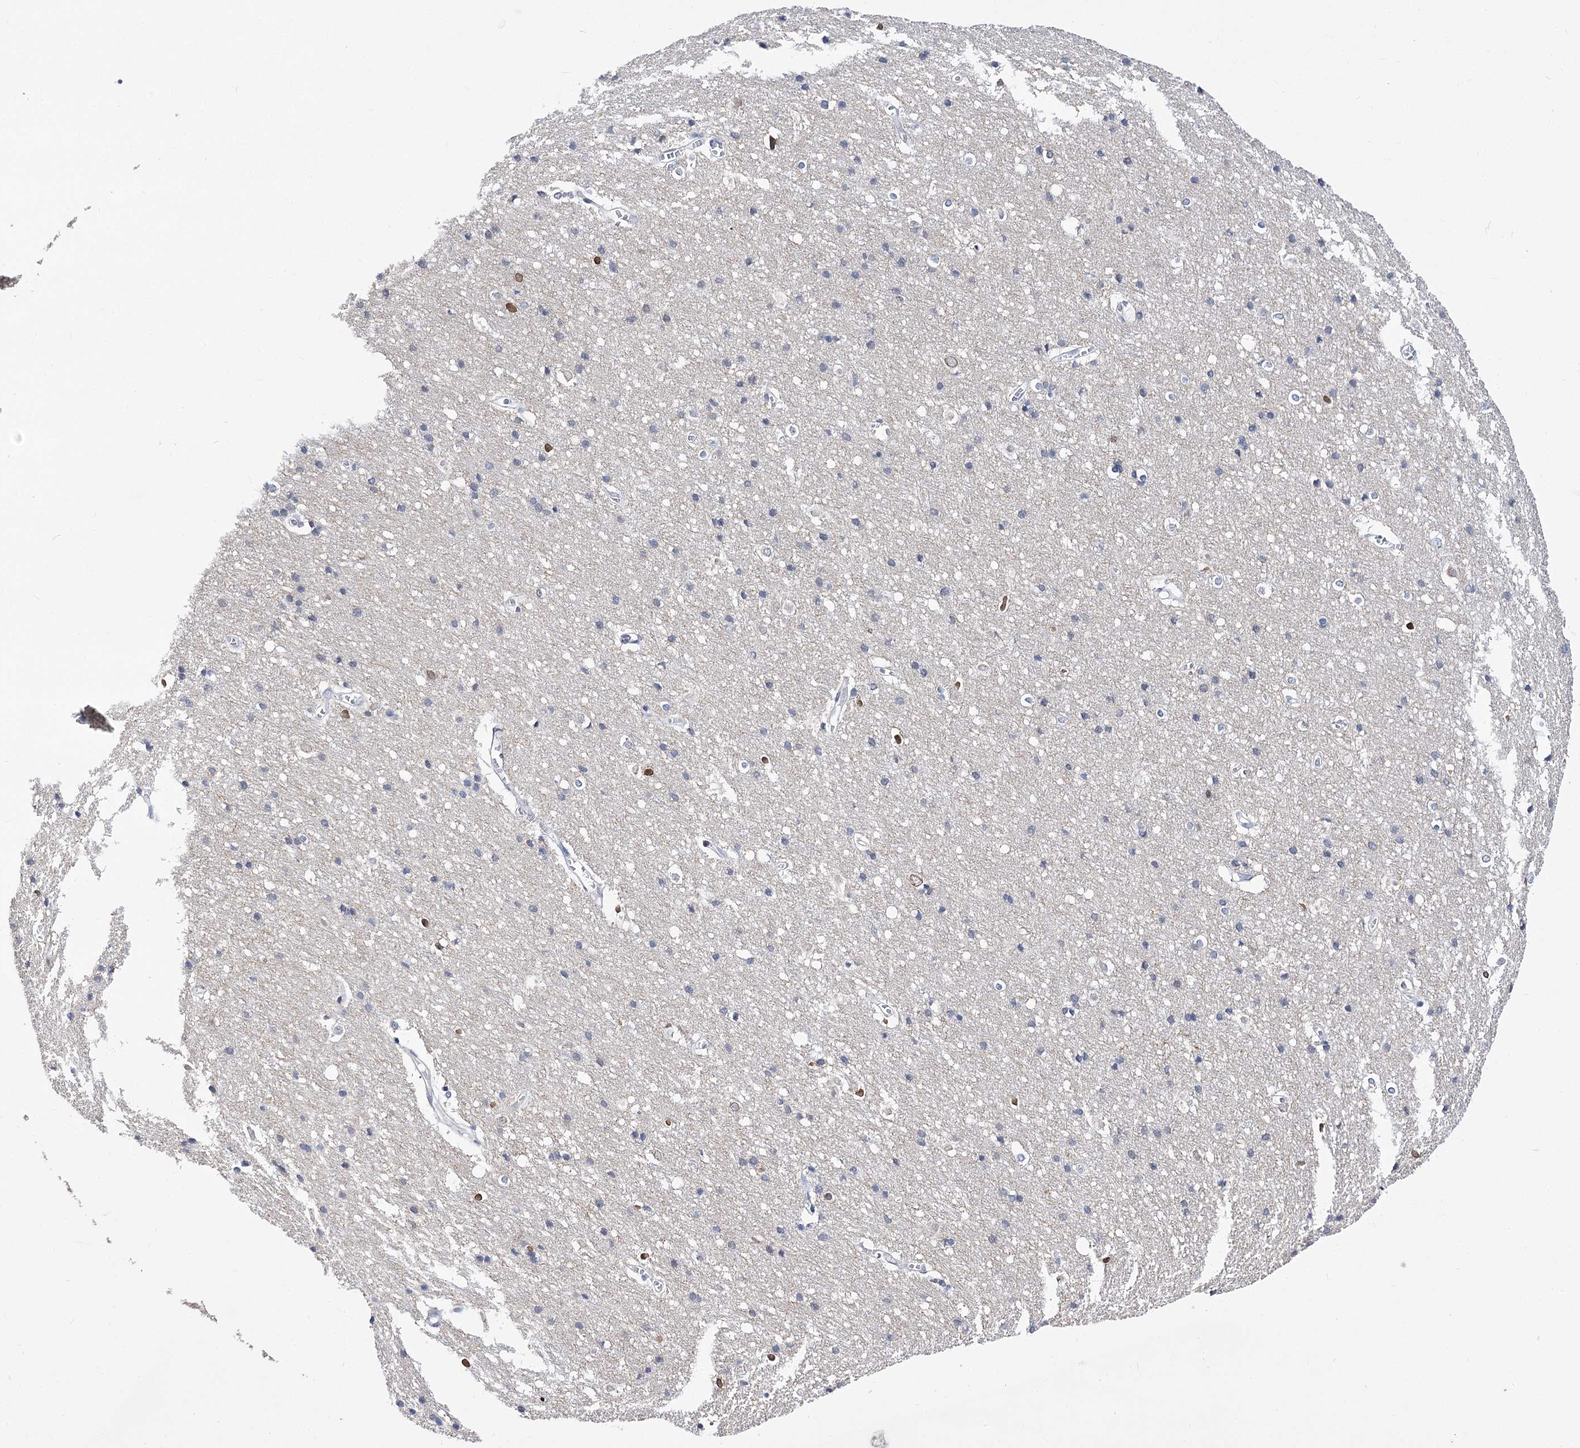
{"staining": {"intensity": "negative", "quantity": "none", "location": "none"}, "tissue": "cerebral cortex", "cell_type": "Endothelial cells", "image_type": "normal", "snomed": [{"axis": "morphology", "description": "Normal tissue, NOS"}, {"axis": "topography", "description": "Cerebral cortex"}], "caption": "This is an immunohistochemistry image of benign human cerebral cortex. There is no staining in endothelial cells.", "gene": "TMEM201", "patient": {"sex": "male", "age": 54}}